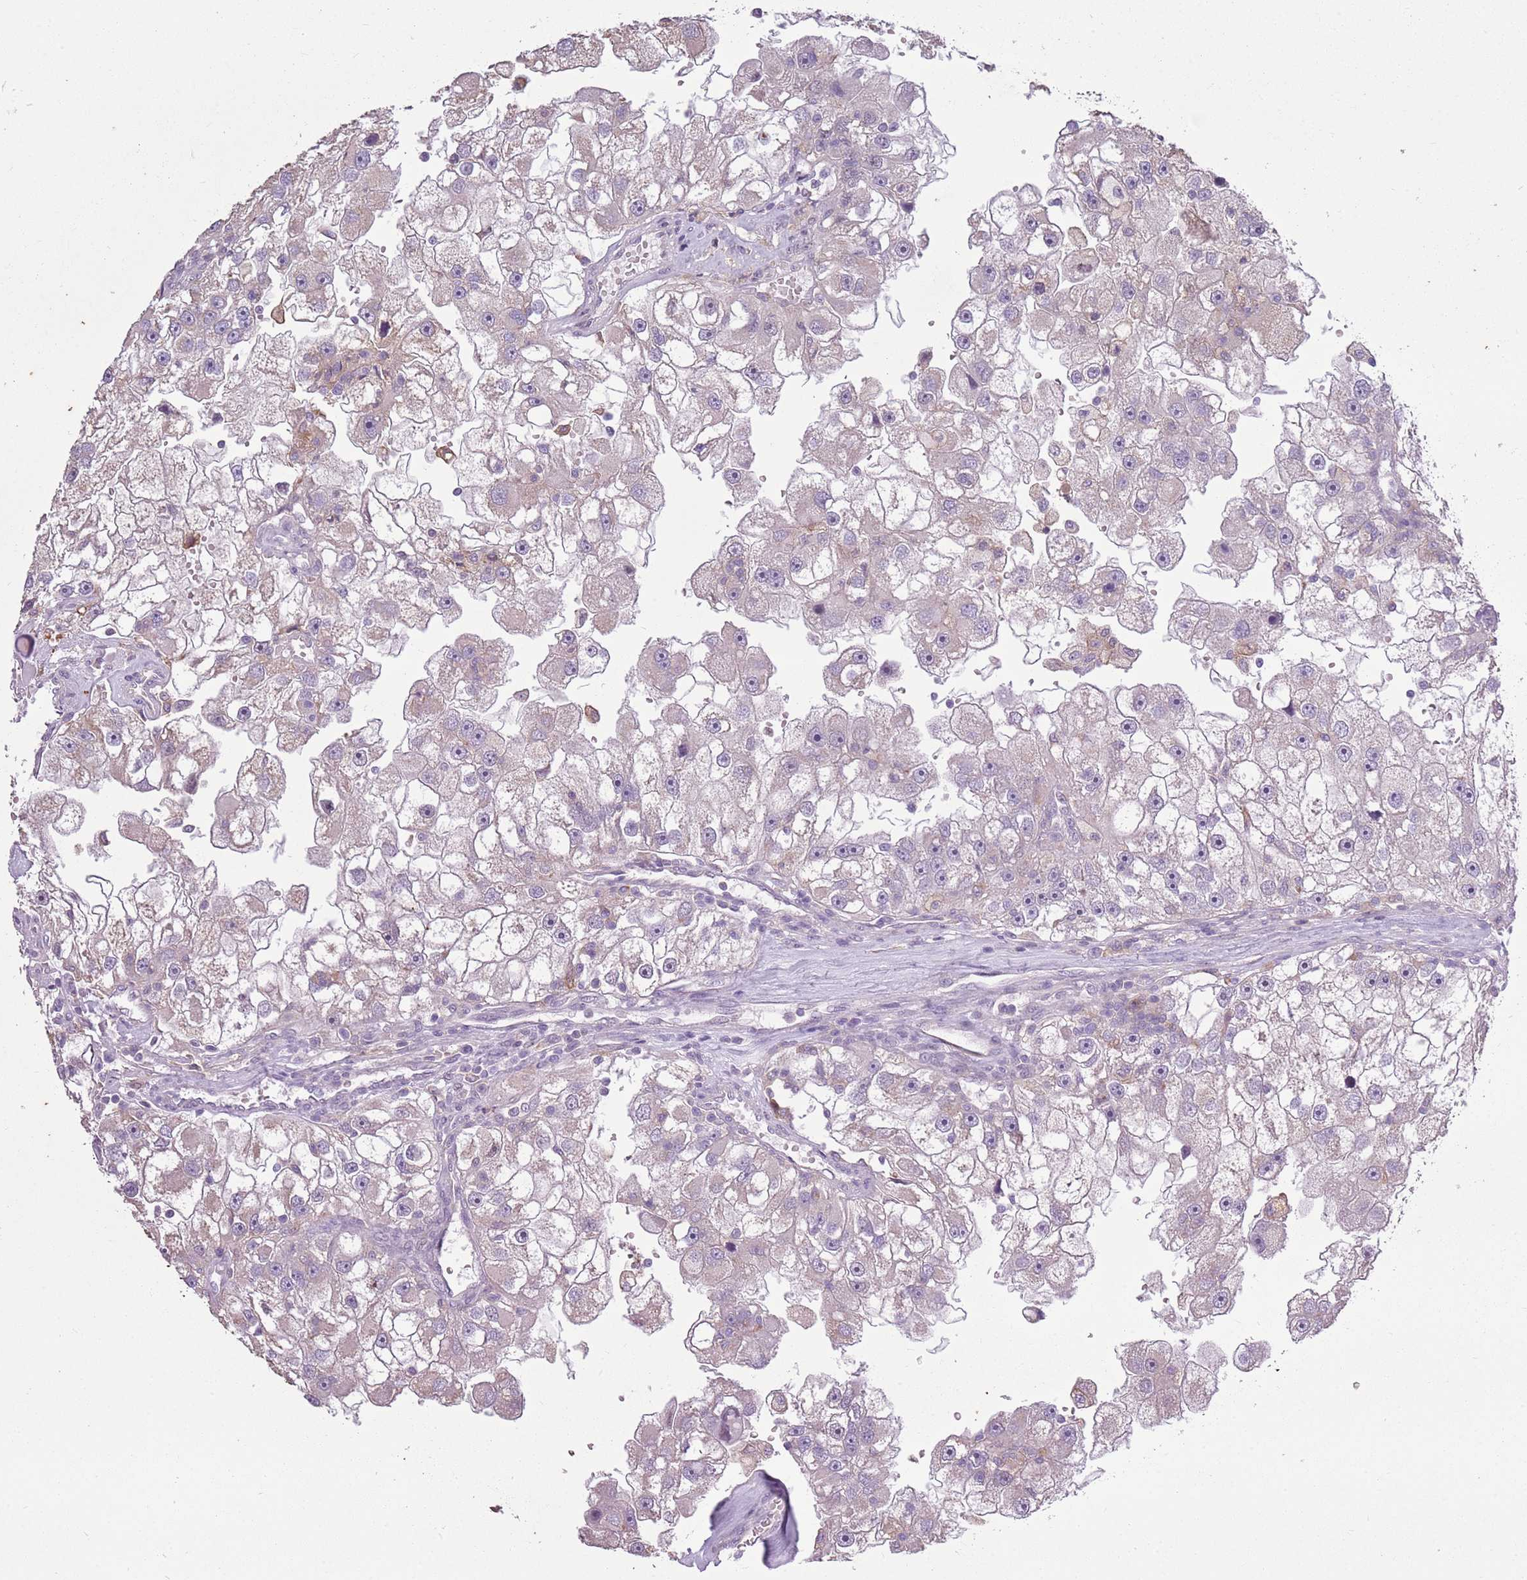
{"staining": {"intensity": "negative", "quantity": "none", "location": "none"}, "tissue": "renal cancer", "cell_type": "Tumor cells", "image_type": "cancer", "snomed": [{"axis": "morphology", "description": "Adenocarcinoma, NOS"}, {"axis": "topography", "description": "Kidney"}], "caption": "A high-resolution image shows immunohistochemistry (IHC) staining of renal cancer, which reveals no significant staining in tumor cells. (Stains: DAB immunohistochemistry (IHC) with hematoxylin counter stain, Microscopy: brightfield microscopy at high magnification).", "gene": "CAPN9", "patient": {"sex": "male", "age": 63}}